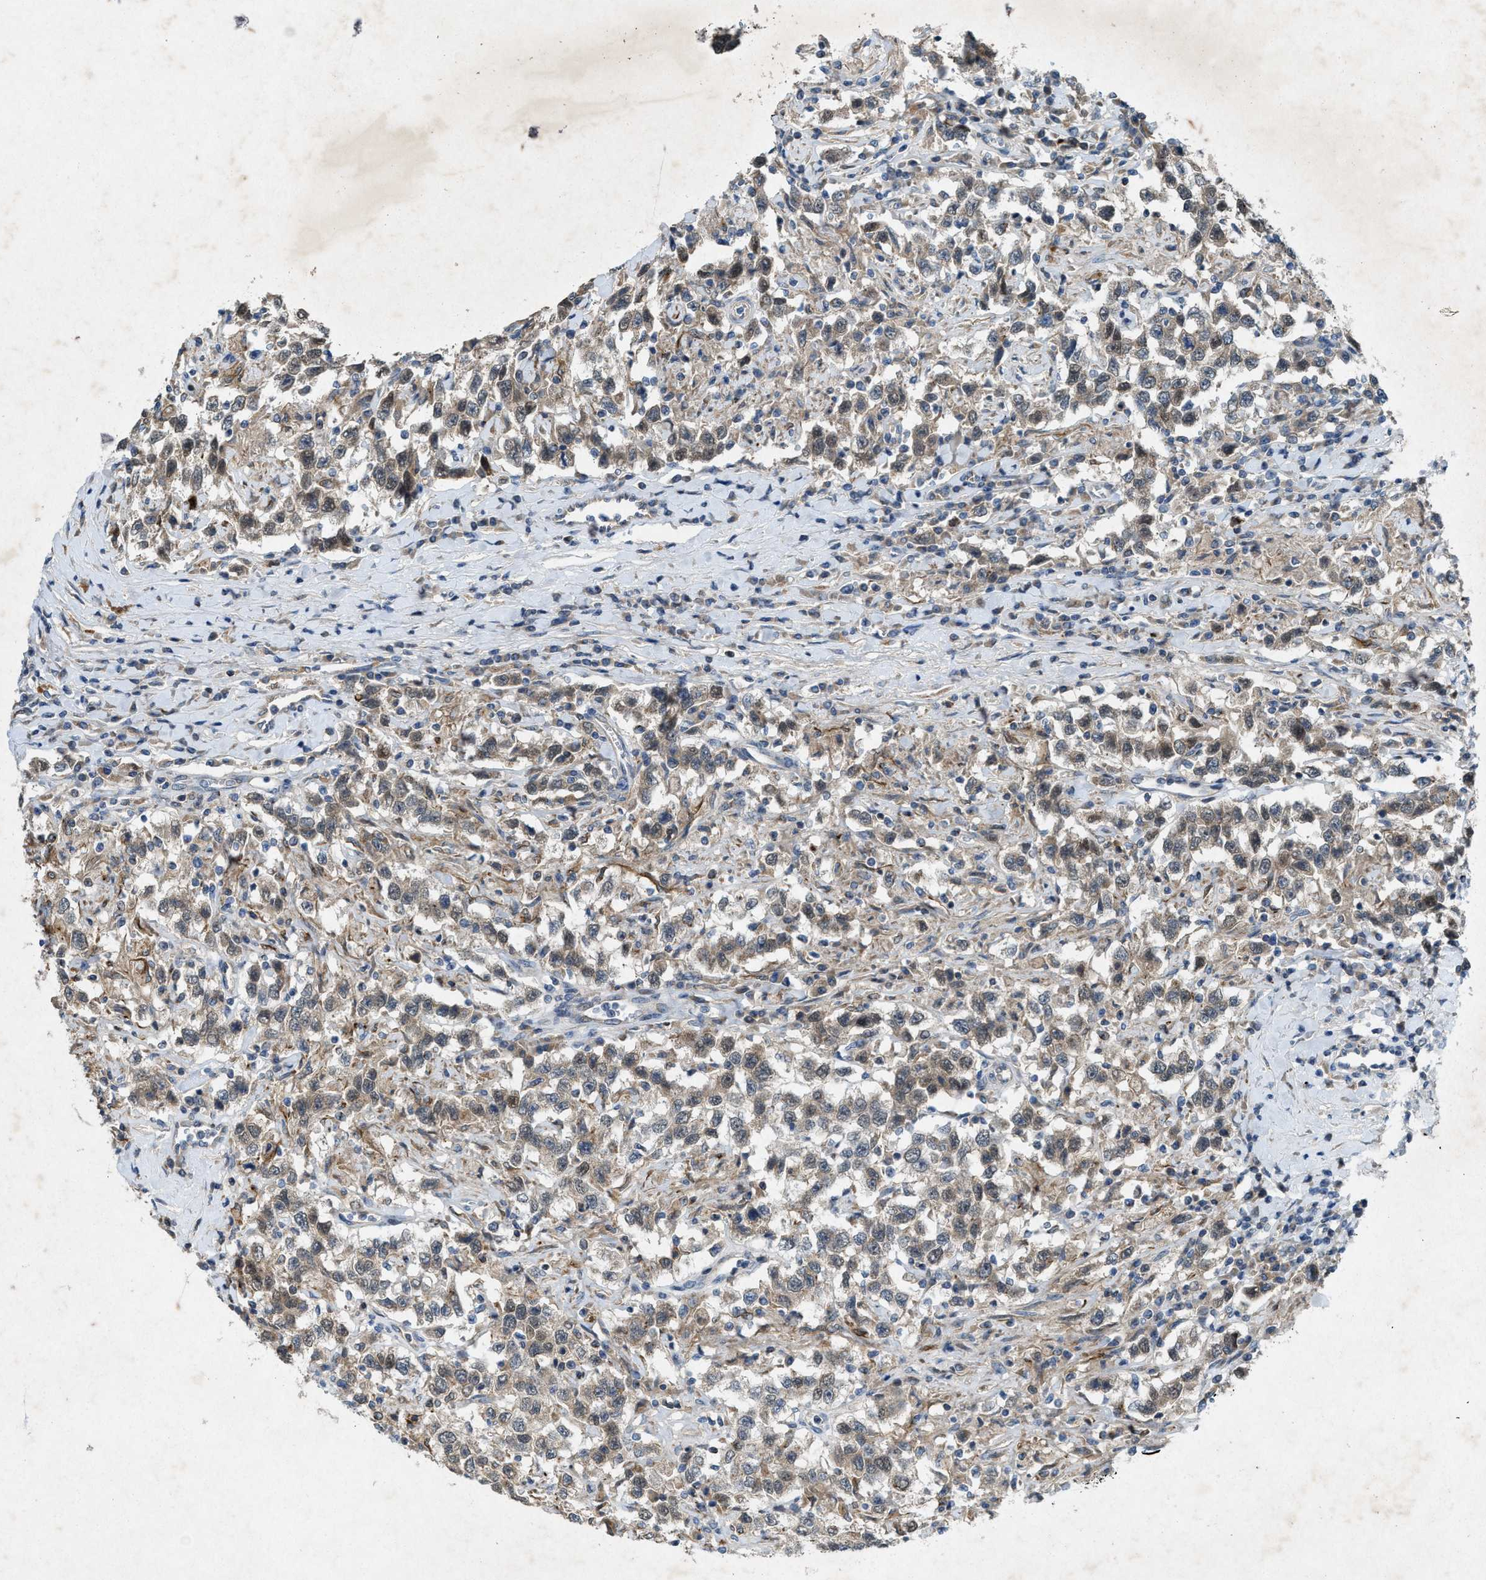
{"staining": {"intensity": "weak", "quantity": ">75%", "location": "cytoplasmic/membranous"}, "tissue": "testis cancer", "cell_type": "Tumor cells", "image_type": "cancer", "snomed": [{"axis": "morphology", "description": "Seminoma, NOS"}, {"axis": "topography", "description": "Testis"}], "caption": "This is an image of immunohistochemistry staining of testis cancer, which shows weak positivity in the cytoplasmic/membranous of tumor cells.", "gene": "URGCP", "patient": {"sex": "male", "age": 41}}